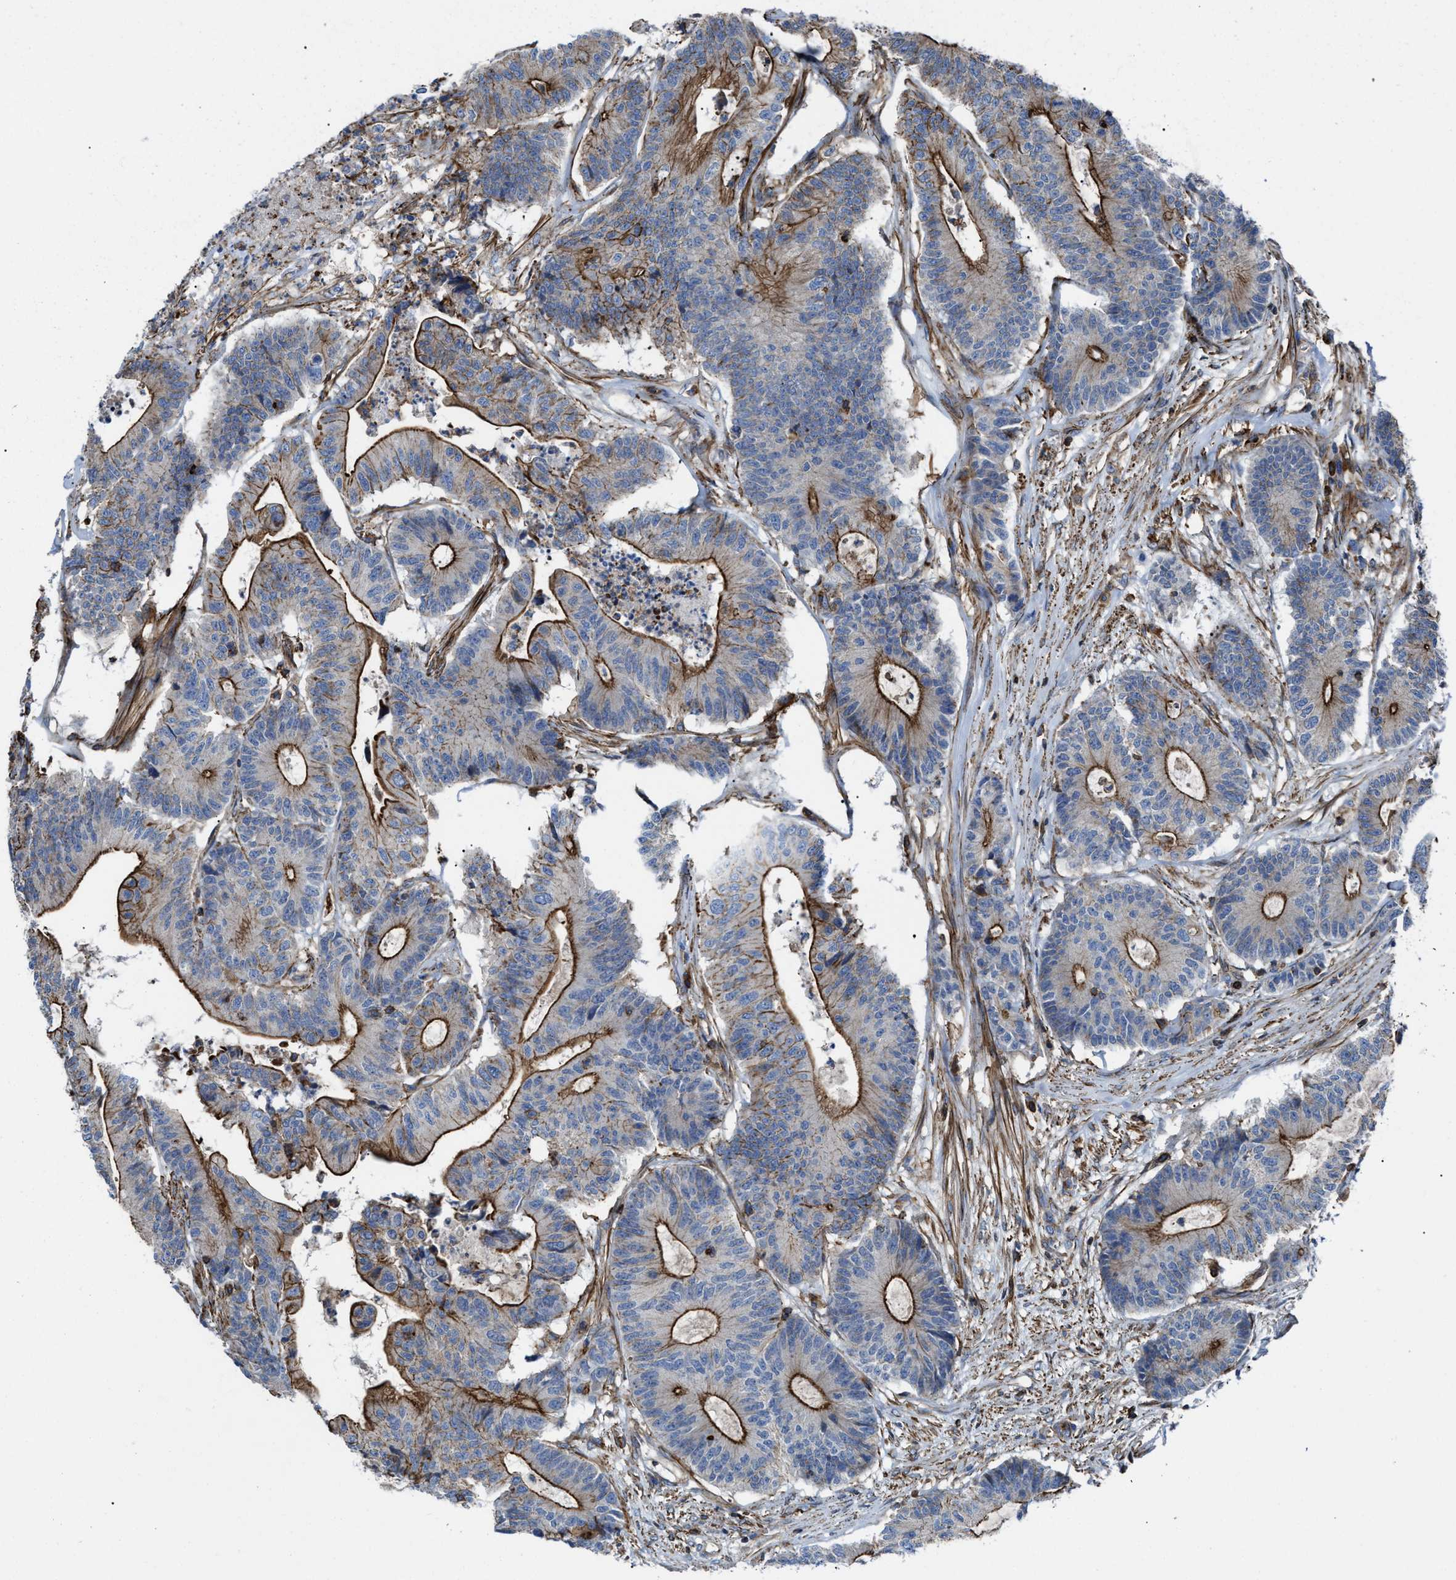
{"staining": {"intensity": "moderate", "quantity": ">75%", "location": "cytoplasmic/membranous"}, "tissue": "colorectal cancer", "cell_type": "Tumor cells", "image_type": "cancer", "snomed": [{"axis": "morphology", "description": "Adenocarcinoma, NOS"}, {"axis": "topography", "description": "Colon"}], "caption": "Moderate cytoplasmic/membranous protein expression is seen in approximately >75% of tumor cells in colorectal adenocarcinoma.", "gene": "AGPAT2", "patient": {"sex": "female", "age": 84}}